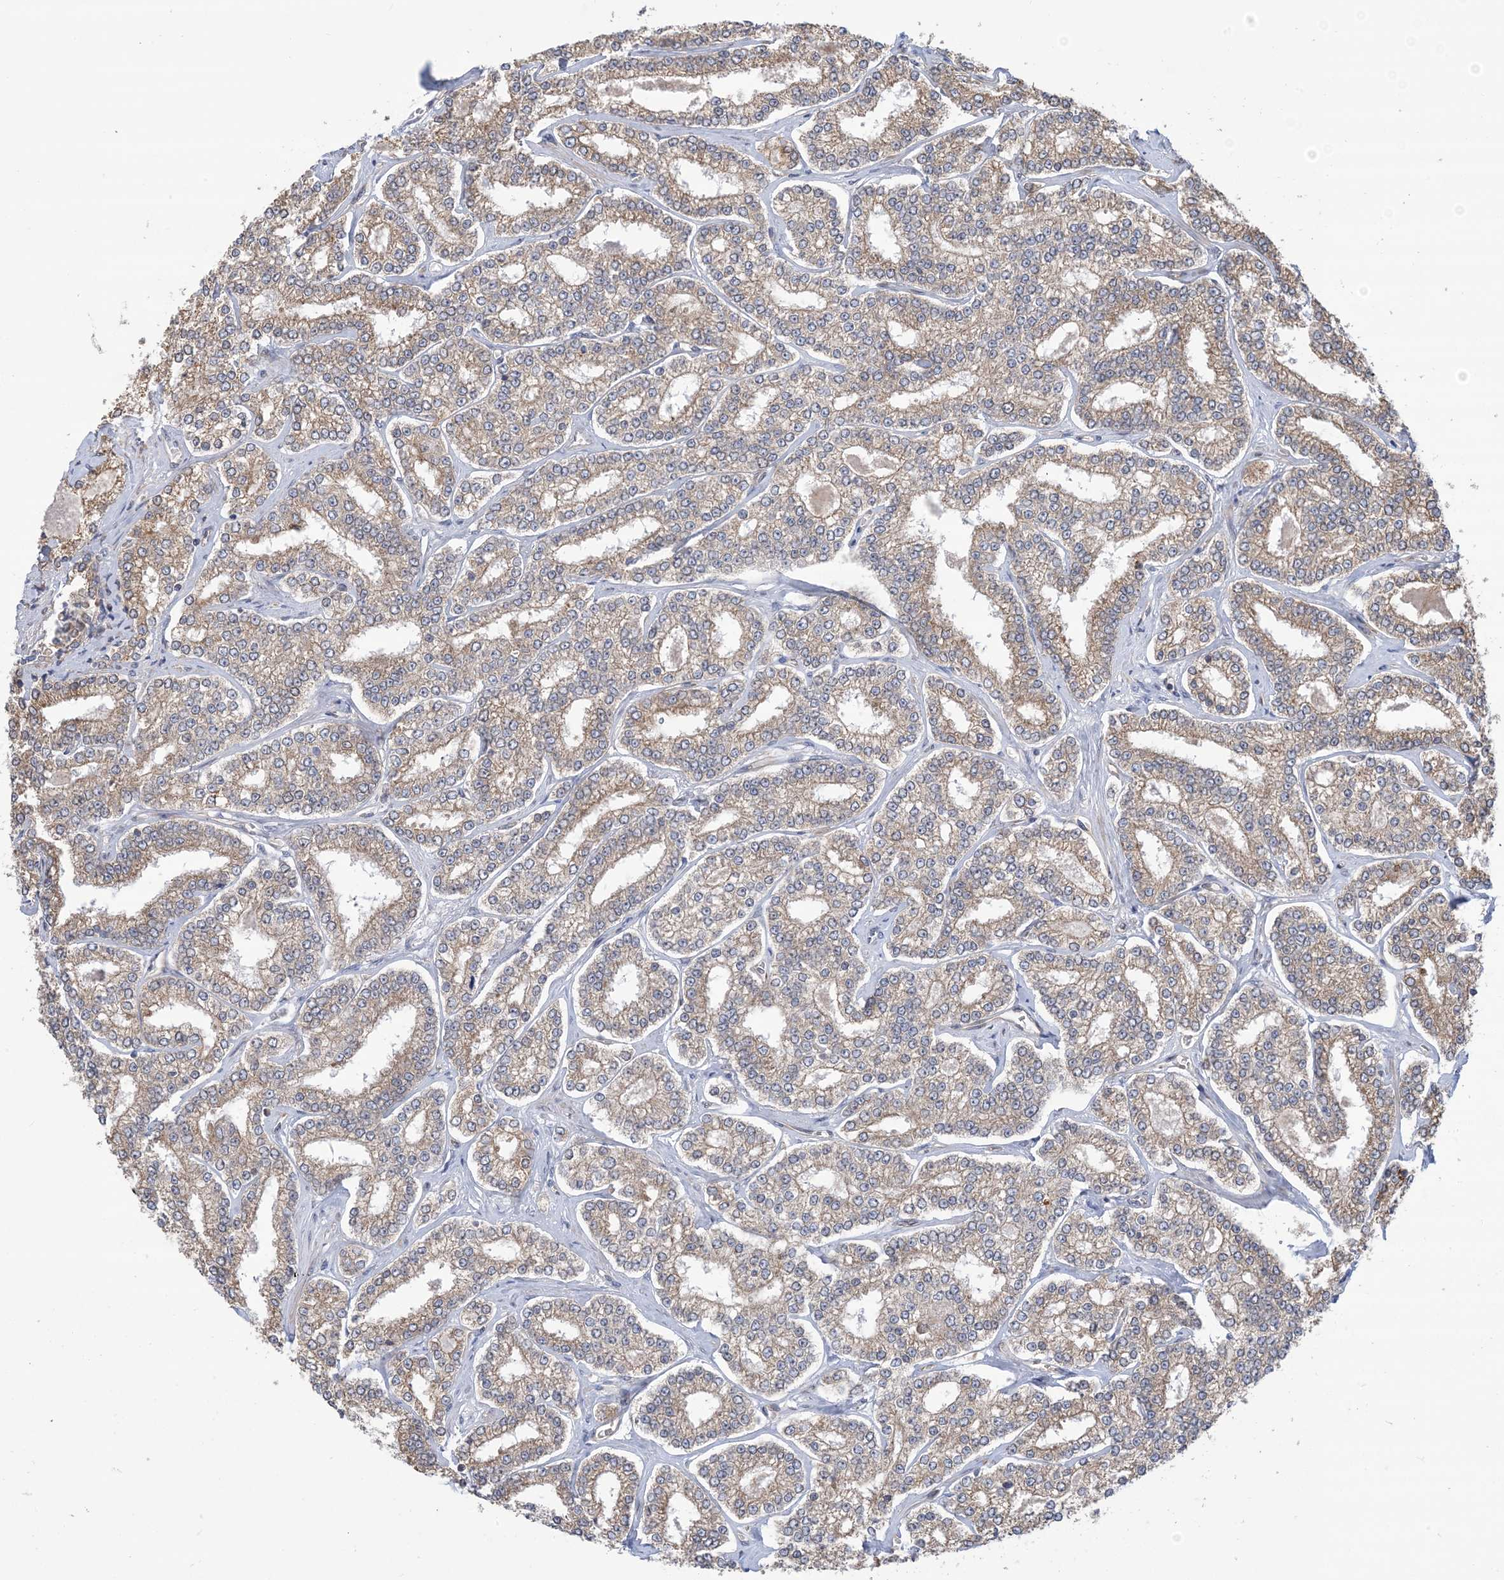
{"staining": {"intensity": "moderate", "quantity": ">75%", "location": "cytoplasmic/membranous"}, "tissue": "prostate cancer", "cell_type": "Tumor cells", "image_type": "cancer", "snomed": [{"axis": "morphology", "description": "Normal tissue, NOS"}, {"axis": "morphology", "description": "Adenocarcinoma, High grade"}, {"axis": "topography", "description": "Prostate"}], "caption": "Immunohistochemistry staining of prostate cancer, which demonstrates medium levels of moderate cytoplasmic/membranous expression in approximately >75% of tumor cells indicating moderate cytoplasmic/membranous protein positivity. The staining was performed using DAB (brown) for protein detection and nuclei were counterstained in hematoxylin (blue).", "gene": "CLEC16A", "patient": {"sex": "male", "age": 83}}